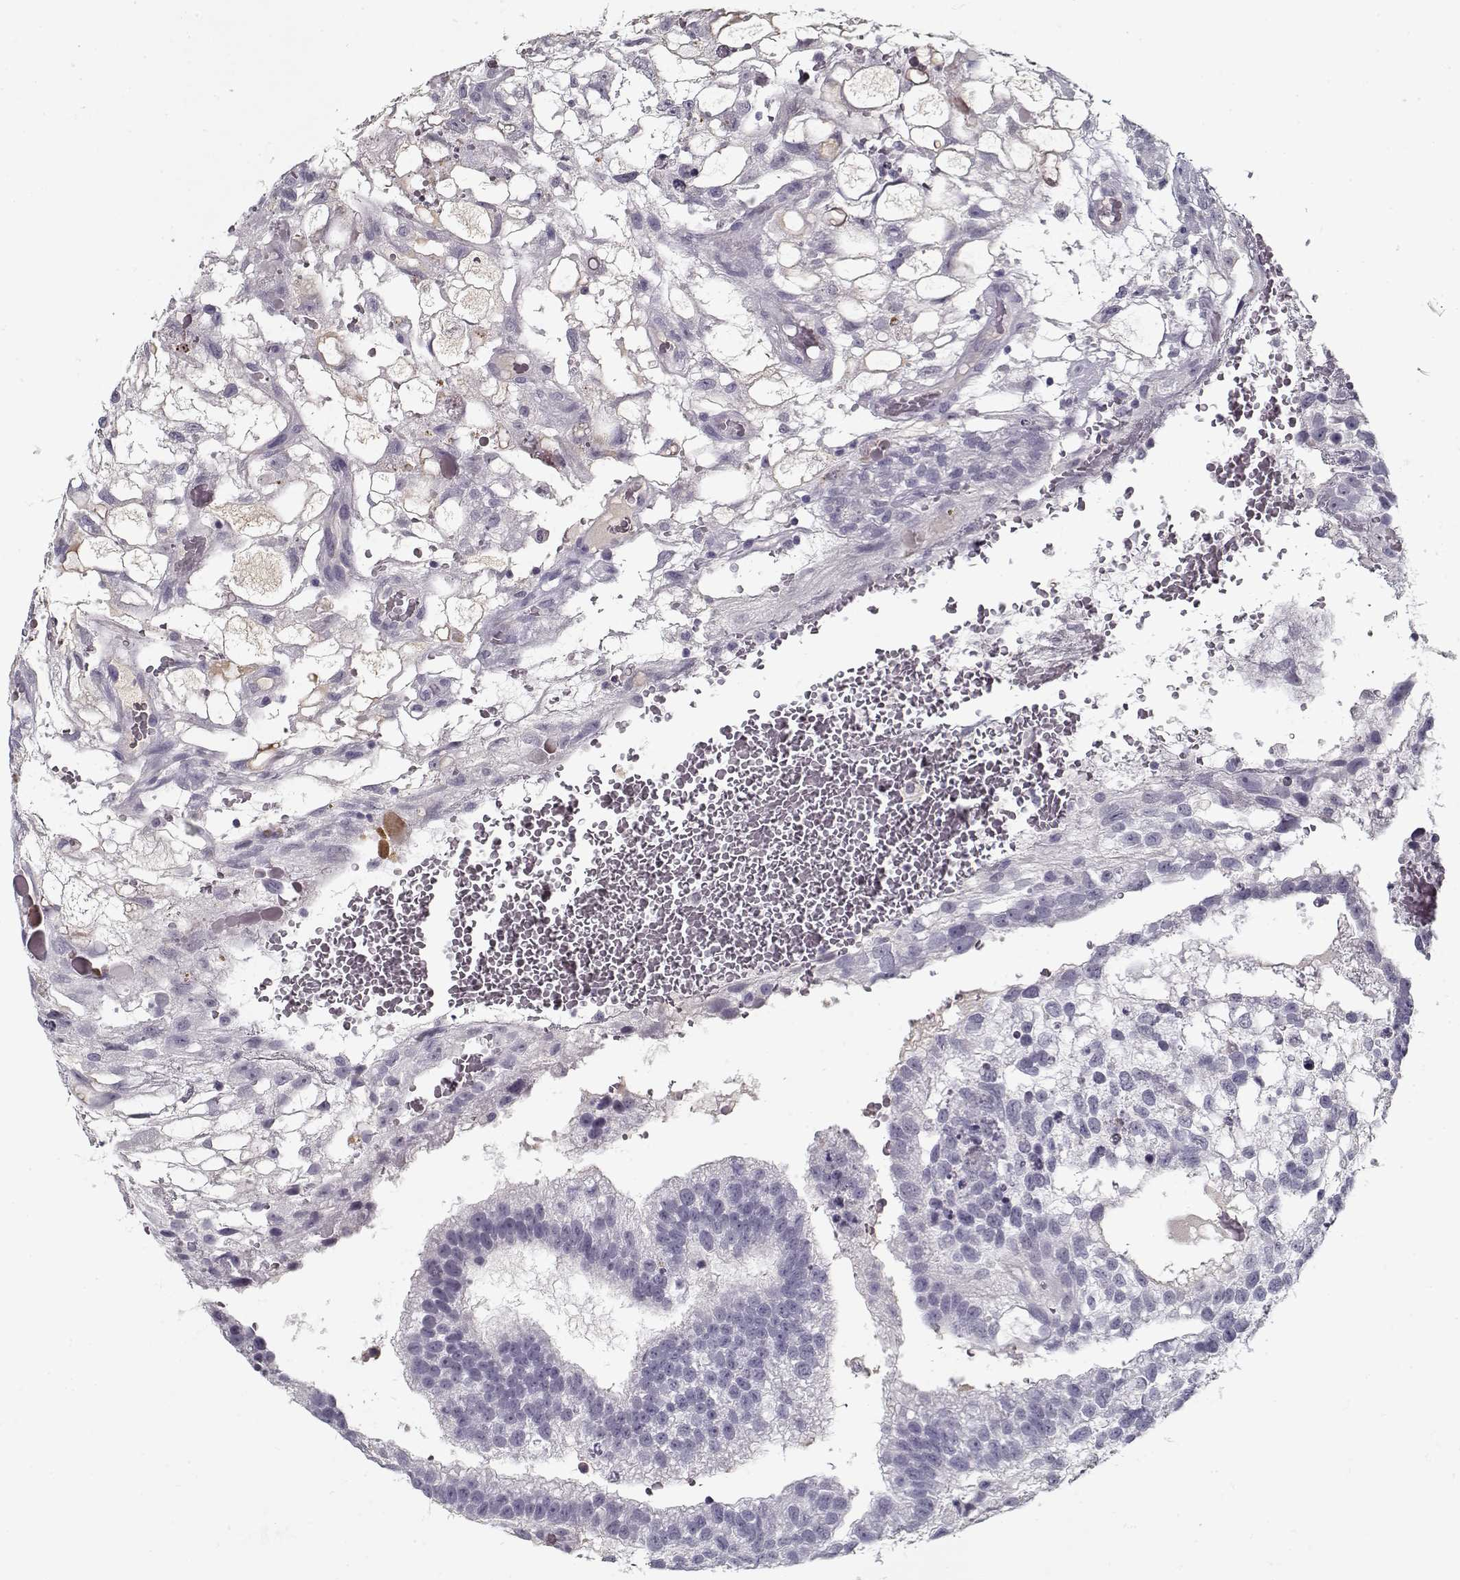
{"staining": {"intensity": "negative", "quantity": "none", "location": "none"}, "tissue": "testis cancer", "cell_type": "Tumor cells", "image_type": "cancer", "snomed": [{"axis": "morphology", "description": "Normal tissue, NOS"}, {"axis": "morphology", "description": "Carcinoma, Embryonal, NOS"}, {"axis": "topography", "description": "Testis"}, {"axis": "topography", "description": "Epididymis"}], "caption": "Immunohistochemical staining of human testis cancer shows no significant staining in tumor cells.", "gene": "SPACA9", "patient": {"sex": "male", "age": 32}}